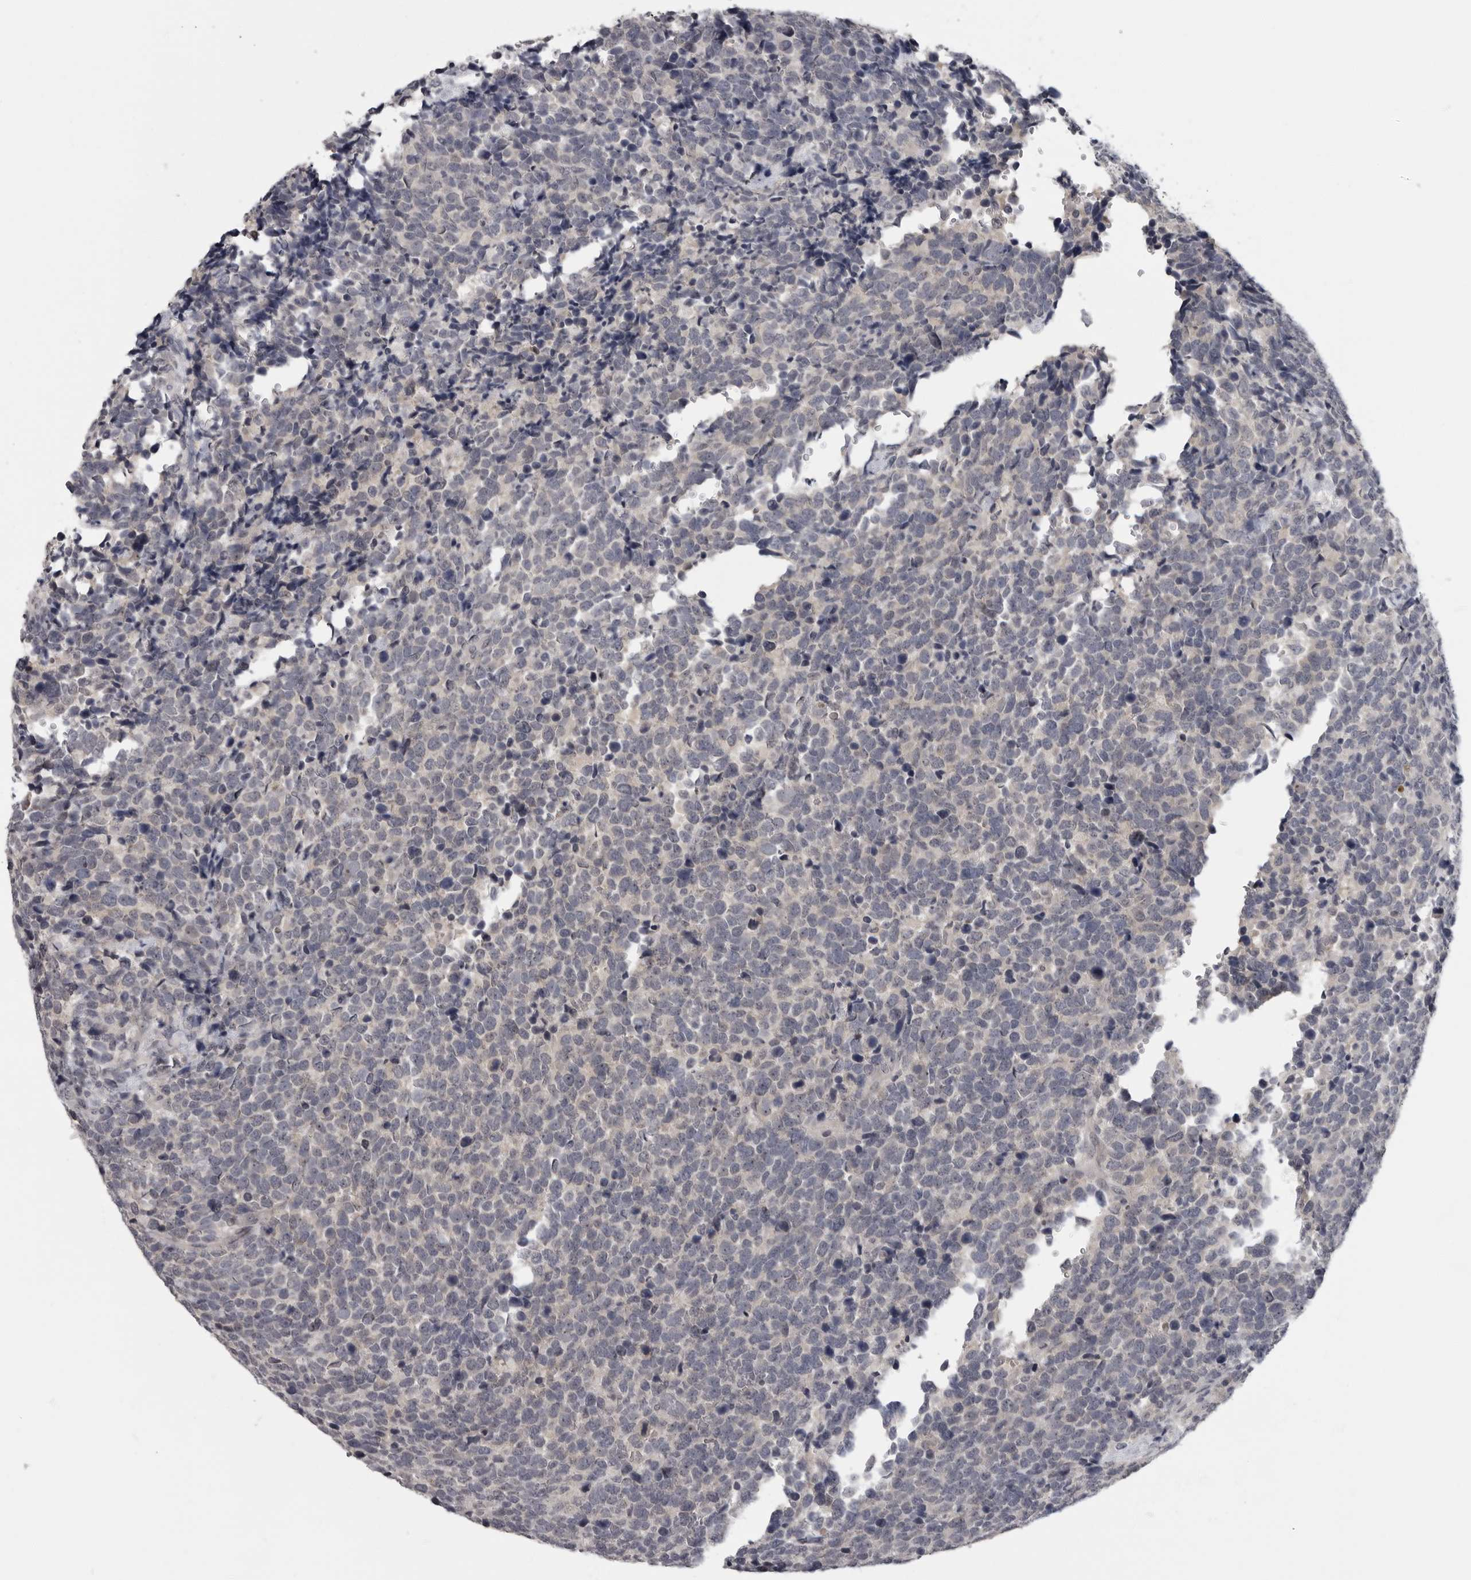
{"staining": {"intensity": "negative", "quantity": "none", "location": "none"}, "tissue": "urothelial cancer", "cell_type": "Tumor cells", "image_type": "cancer", "snomed": [{"axis": "morphology", "description": "Urothelial carcinoma, High grade"}, {"axis": "topography", "description": "Urinary bladder"}], "caption": "Immunohistochemistry image of neoplastic tissue: human urothelial cancer stained with DAB exhibits no significant protein expression in tumor cells.", "gene": "MRTO4", "patient": {"sex": "female", "age": 82}}